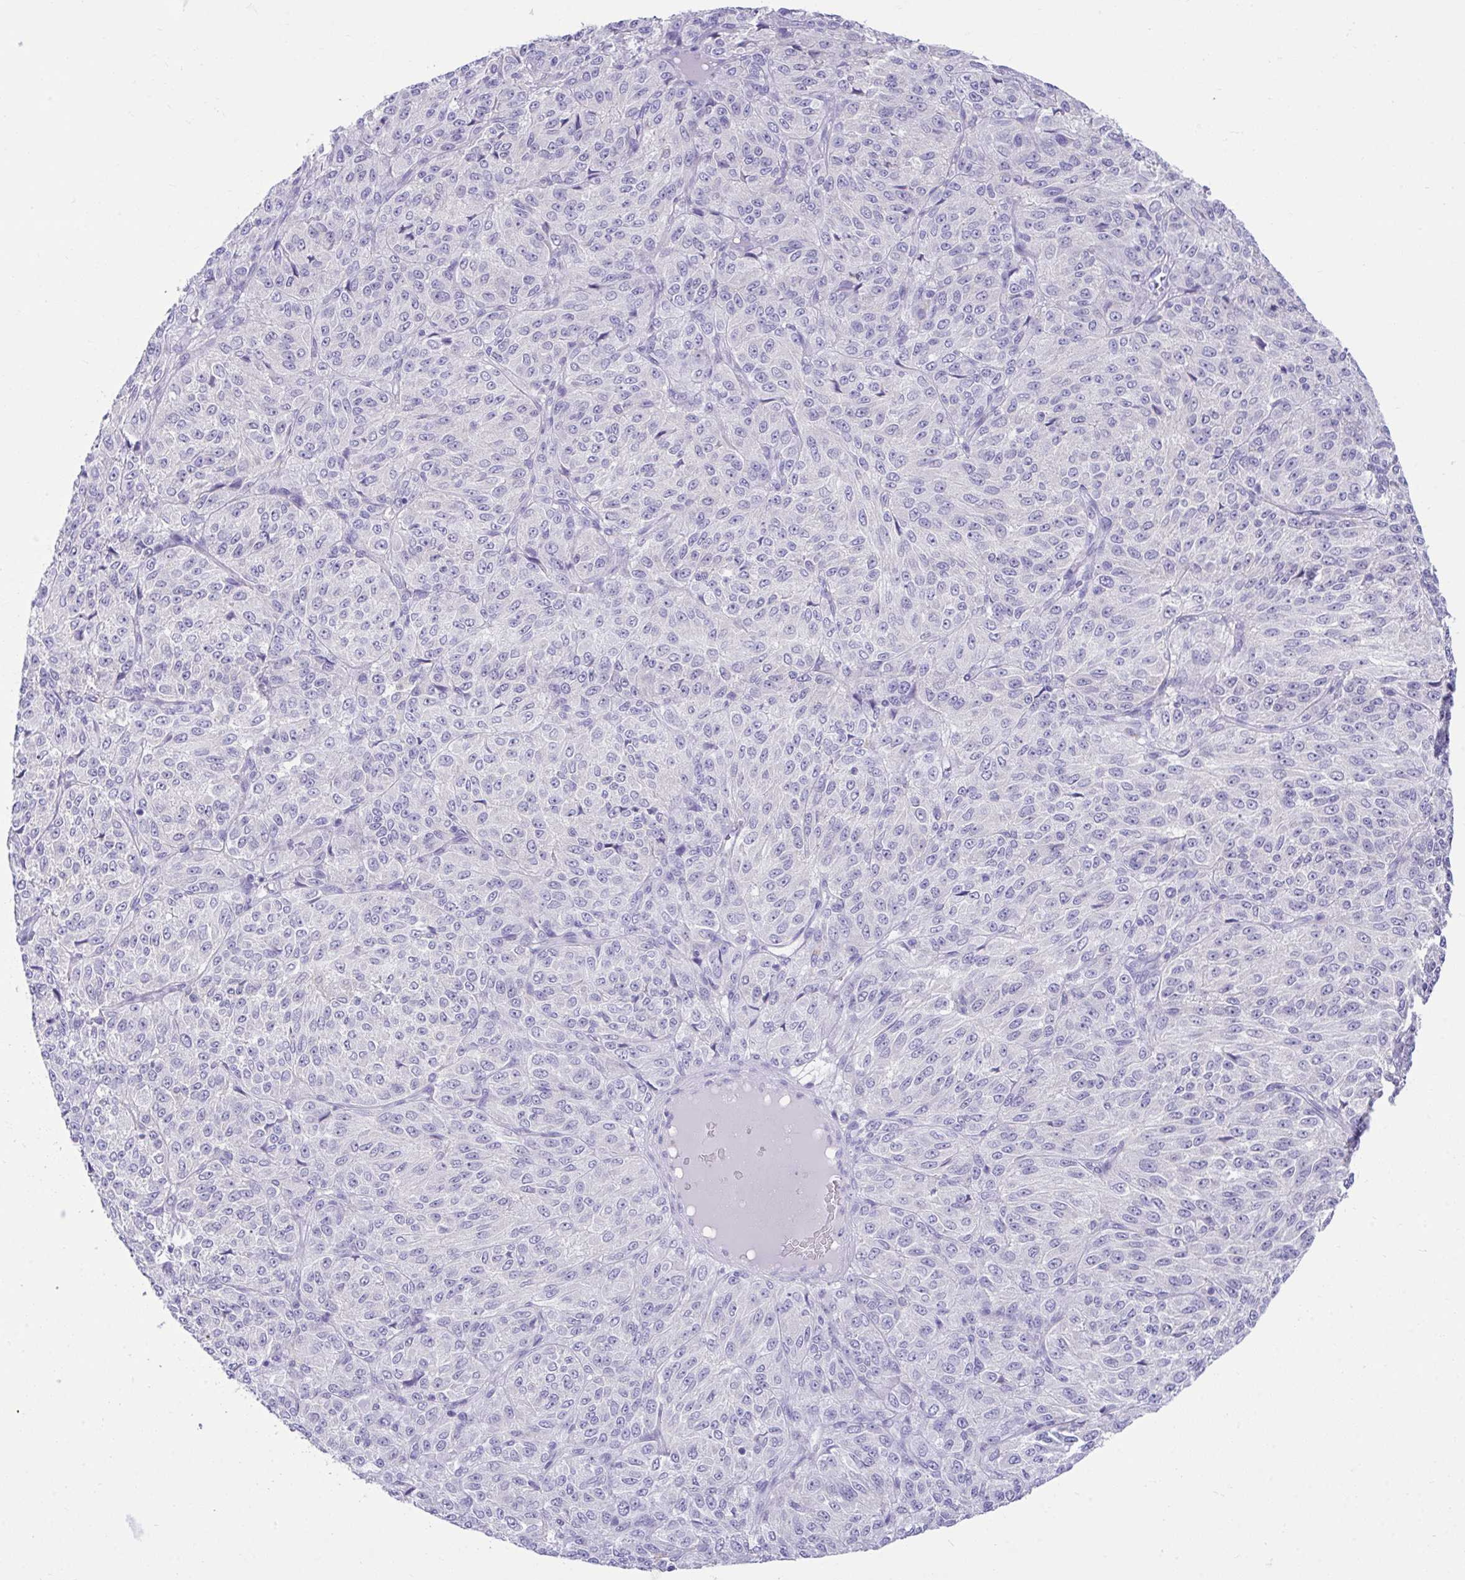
{"staining": {"intensity": "negative", "quantity": "none", "location": "none"}, "tissue": "melanoma", "cell_type": "Tumor cells", "image_type": "cancer", "snomed": [{"axis": "morphology", "description": "Malignant melanoma, Metastatic site"}, {"axis": "topography", "description": "Brain"}], "caption": "This is an immunohistochemistry (IHC) micrograph of malignant melanoma (metastatic site). There is no staining in tumor cells.", "gene": "PLEKHH1", "patient": {"sex": "female", "age": 56}}